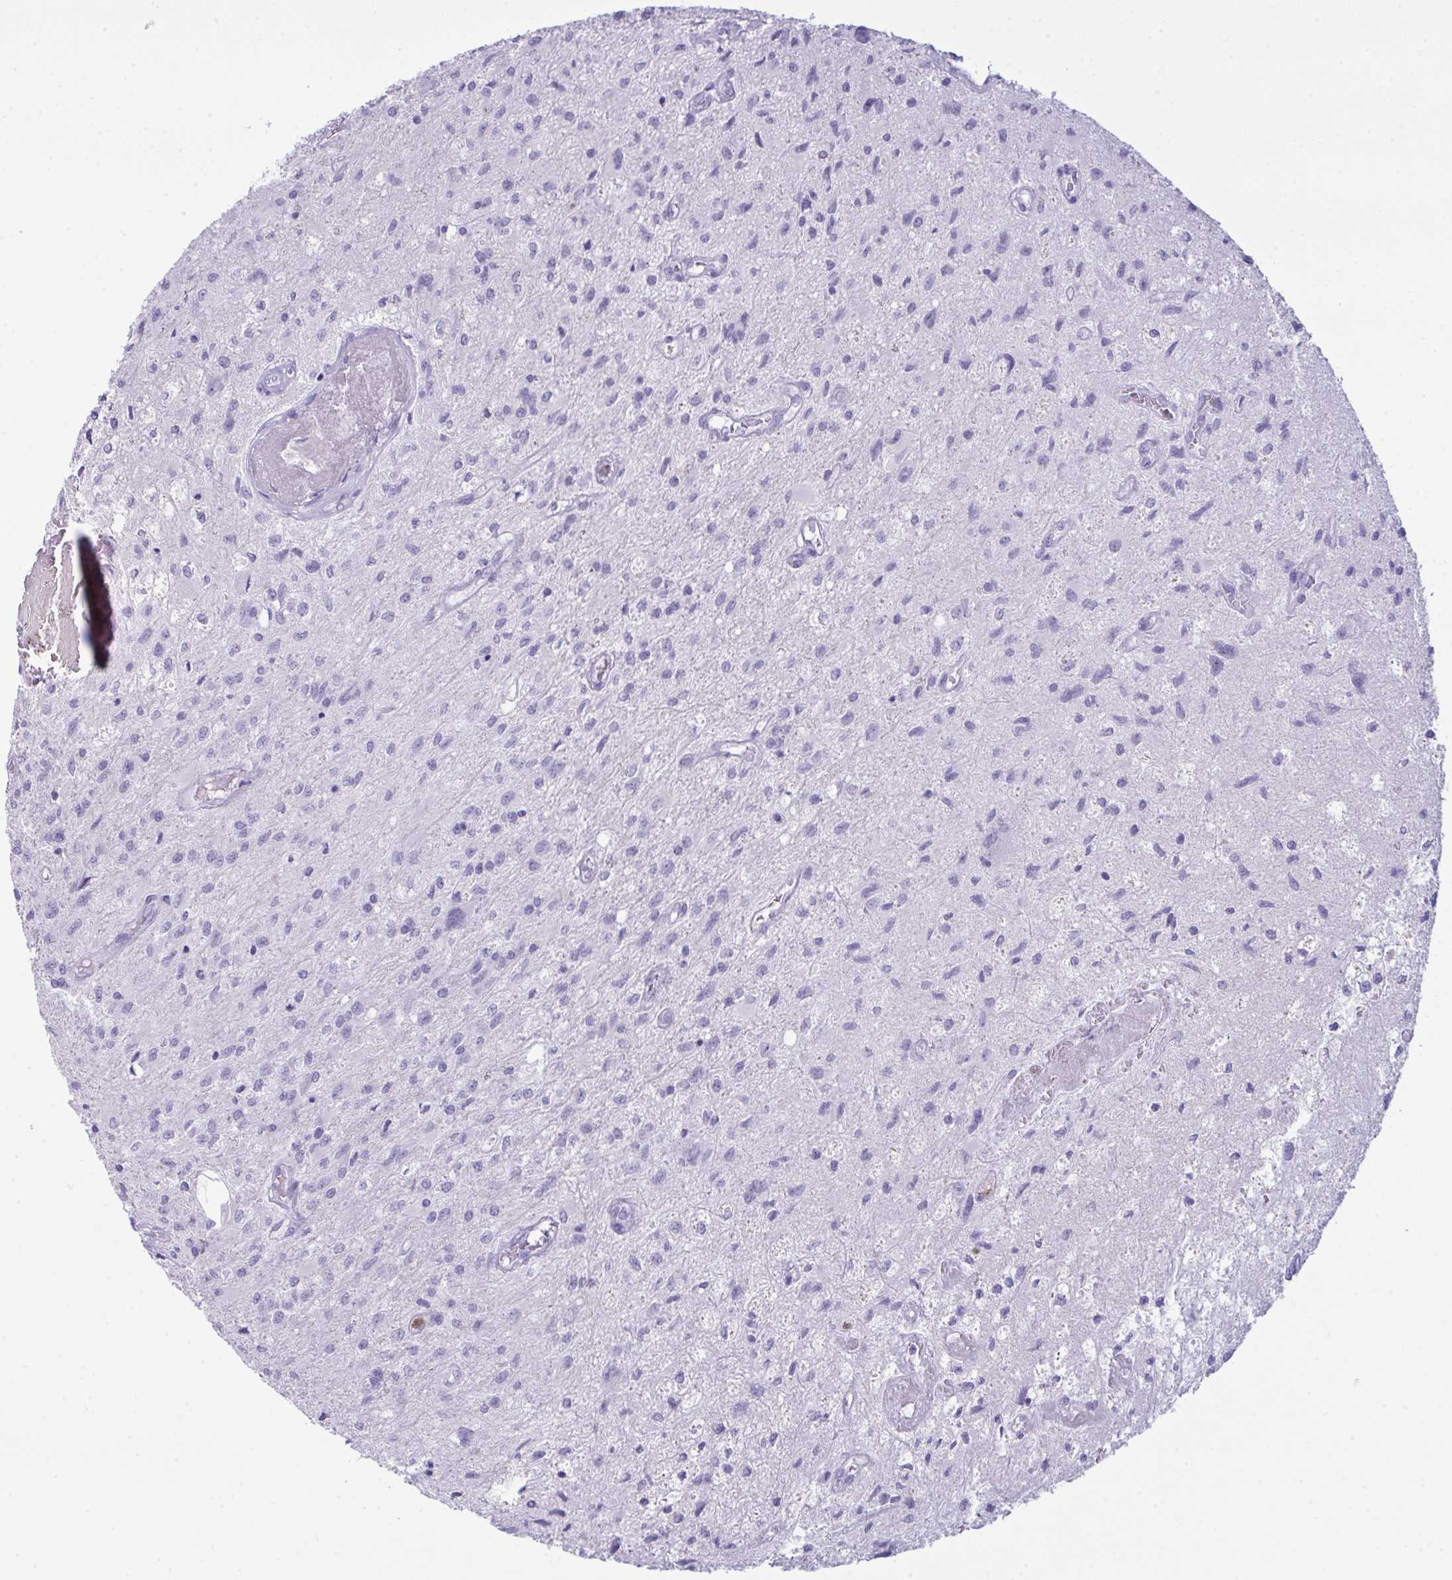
{"staining": {"intensity": "negative", "quantity": "none", "location": "none"}, "tissue": "glioma", "cell_type": "Tumor cells", "image_type": "cancer", "snomed": [{"axis": "morphology", "description": "Glioma, malignant, High grade"}, {"axis": "topography", "description": "Brain"}], "caption": "This is an IHC image of human glioma. There is no positivity in tumor cells.", "gene": "ARHGAP42", "patient": {"sex": "female", "age": 70}}